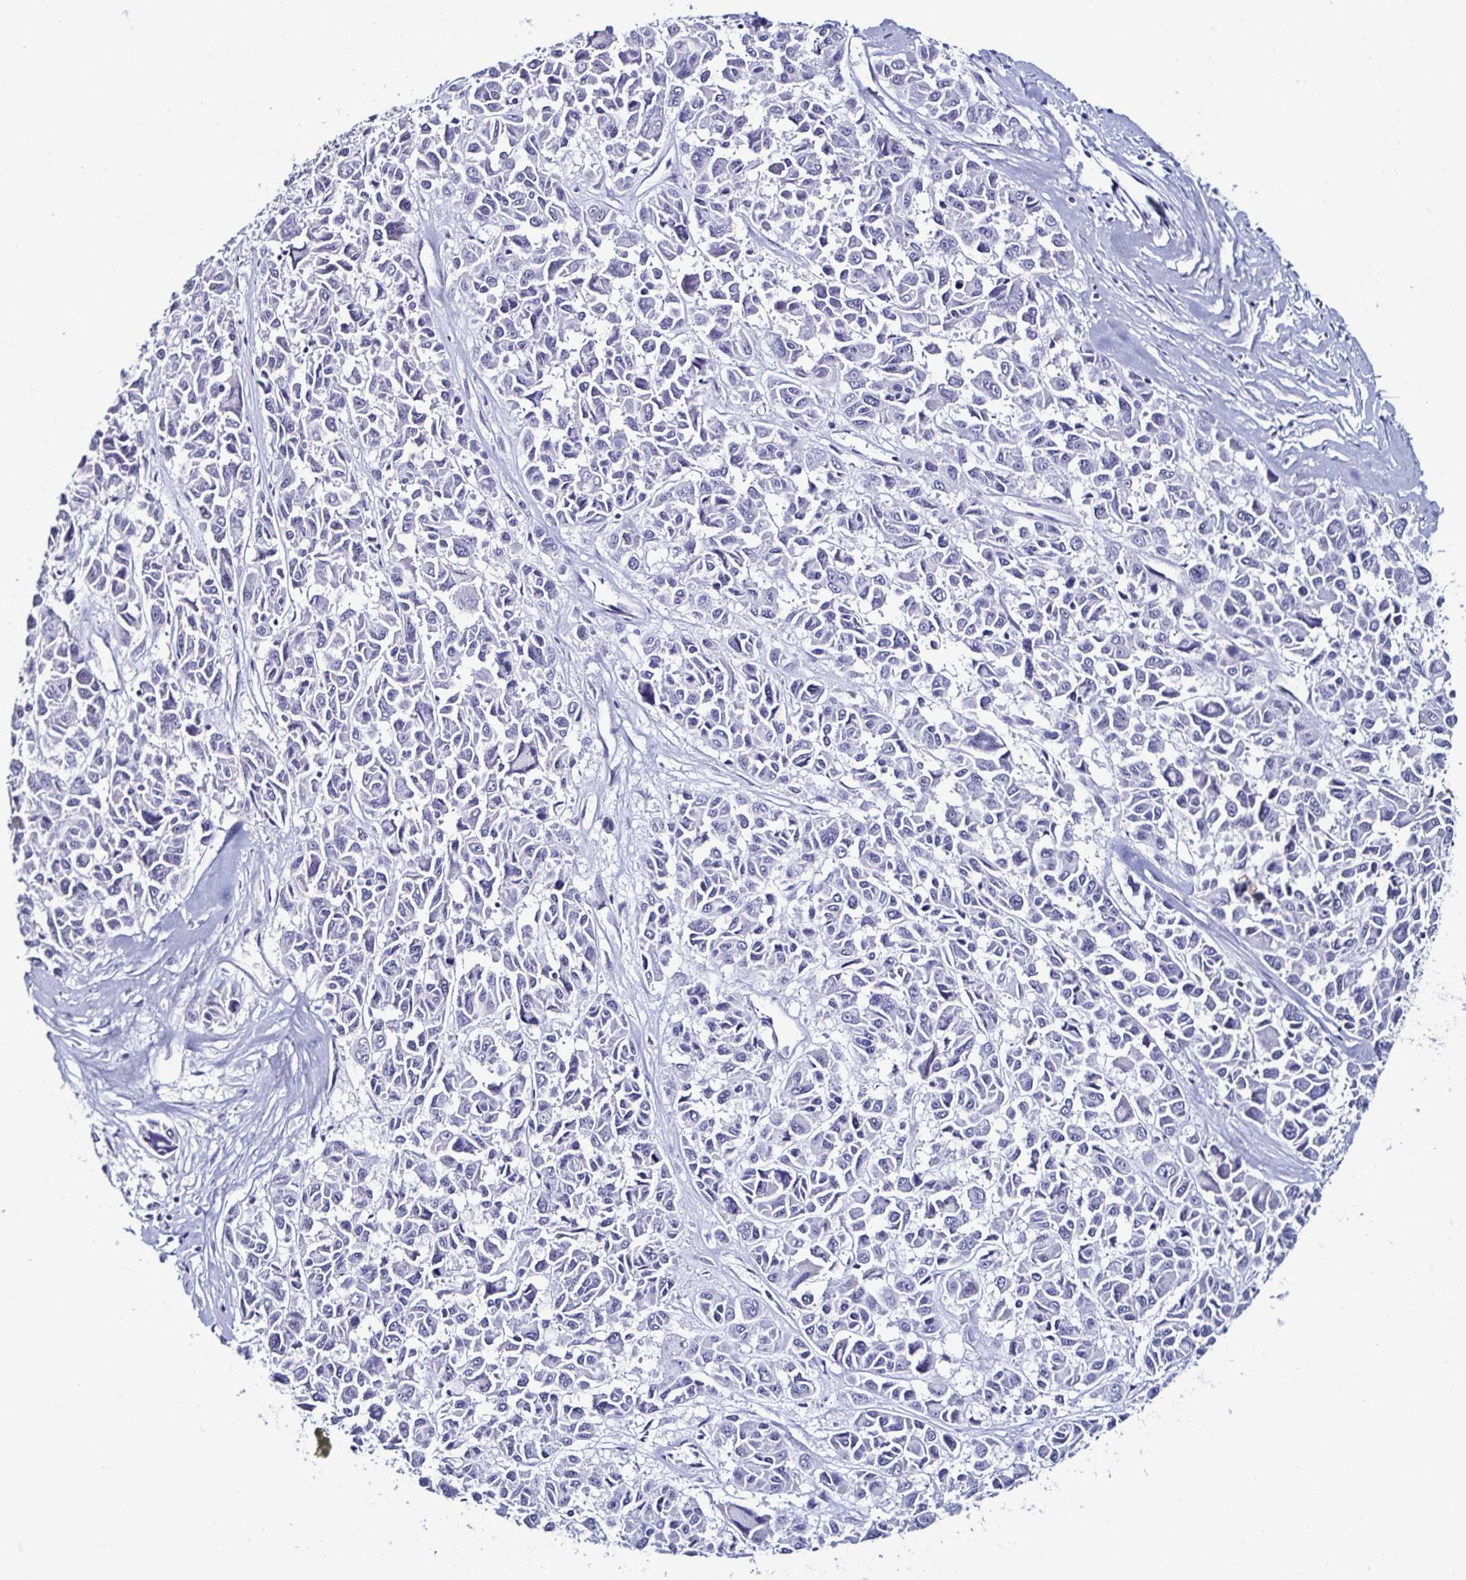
{"staining": {"intensity": "weak", "quantity": "25%-75%", "location": "nuclear"}, "tissue": "melanoma", "cell_type": "Tumor cells", "image_type": "cancer", "snomed": [{"axis": "morphology", "description": "Malignant melanoma, NOS"}, {"axis": "topography", "description": "Skin"}], "caption": "Melanoma tissue exhibits weak nuclear staining in approximately 25%-75% of tumor cells", "gene": "DDX39B", "patient": {"sex": "female", "age": 66}}